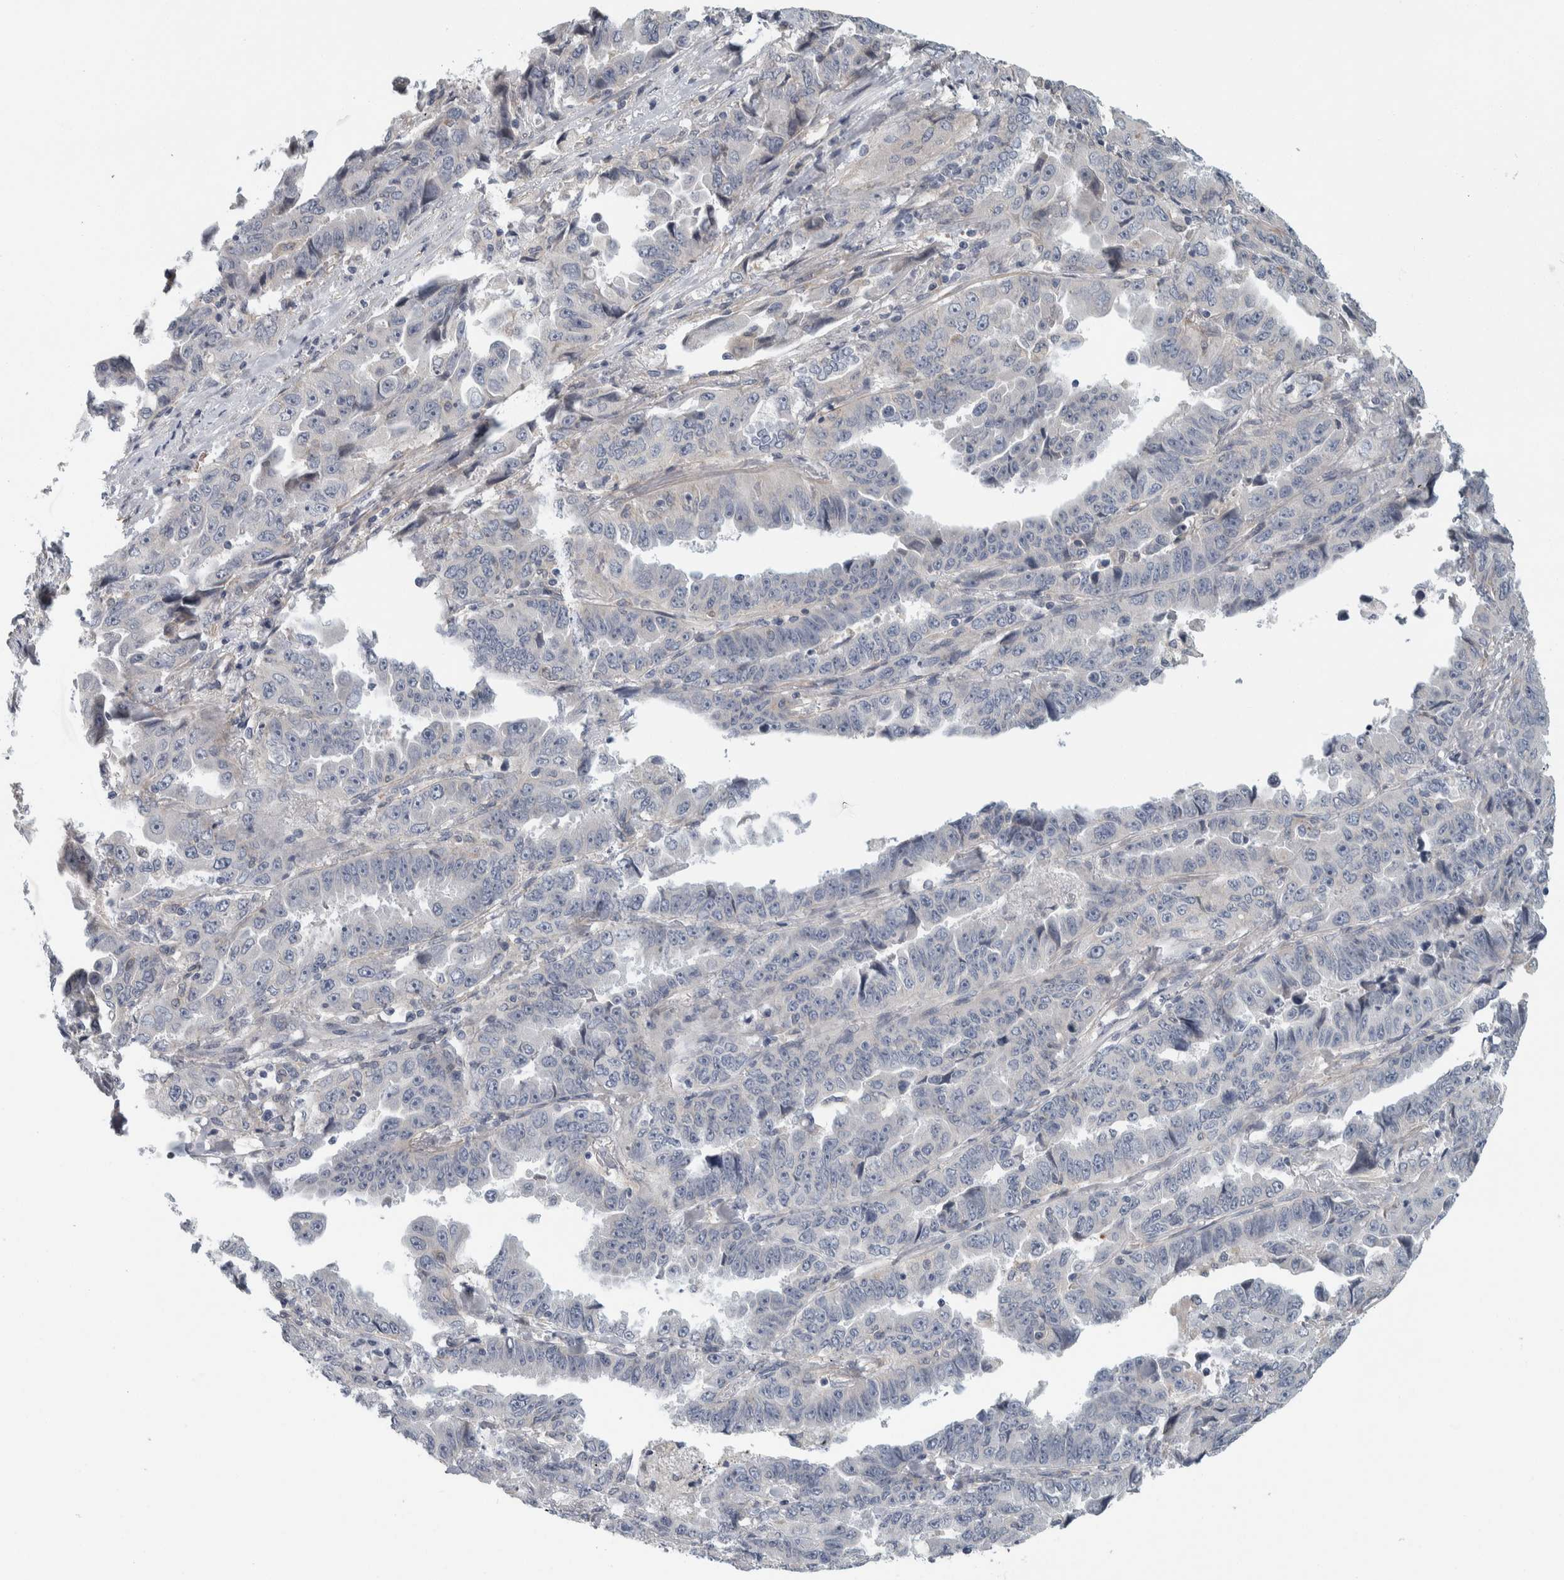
{"staining": {"intensity": "negative", "quantity": "none", "location": "none"}, "tissue": "lung cancer", "cell_type": "Tumor cells", "image_type": "cancer", "snomed": [{"axis": "morphology", "description": "Adenocarcinoma, NOS"}, {"axis": "topography", "description": "Lung"}], "caption": "DAB immunohistochemical staining of human lung cancer (adenocarcinoma) shows no significant expression in tumor cells.", "gene": "KCNJ3", "patient": {"sex": "female", "age": 51}}